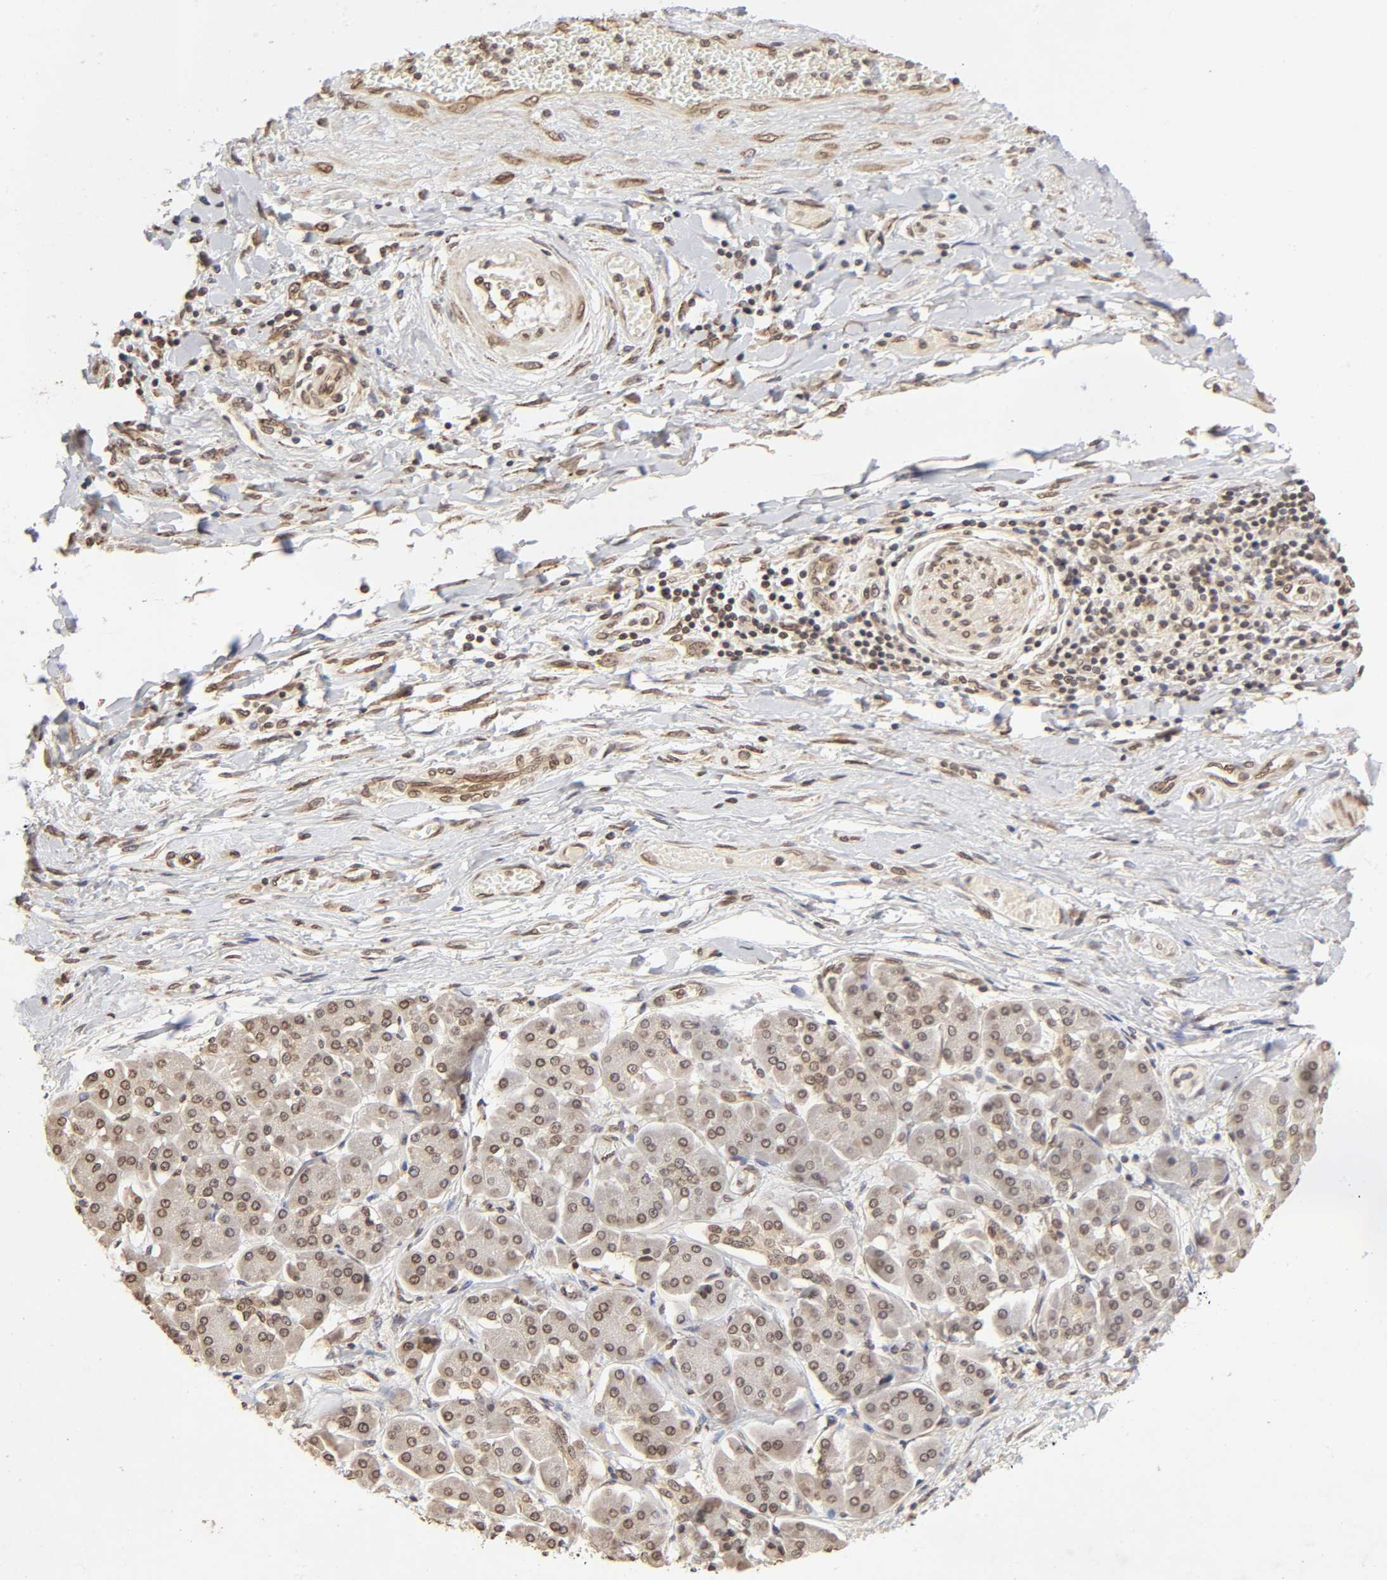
{"staining": {"intensity": "weak", "quantity": ">75%", "location": "cytoplasmic/membranous,nuclear"}, "tissue": "pancreatic cancer", "cell_type": "Tumor cells", "image_type": "cancer", "snomed": [{"axis": "morphology", "description": "Adenocarcinoma, NOS"}, {"axis": "topography", "description": "Pancreas"}], "caption": "High-magnification brightfield microscopy of pancreatic cancer stained with DAB (3,3'-diaminobenzidine) (brown) and counterstained with hematoxylin (blue). tumor cells exhibit weak cytoplasmic/membranous and nuclear staining is seen in approximately>75% of cells.", "gene": "MLLT6", "patient": {"sex": "male", "age": 46}}